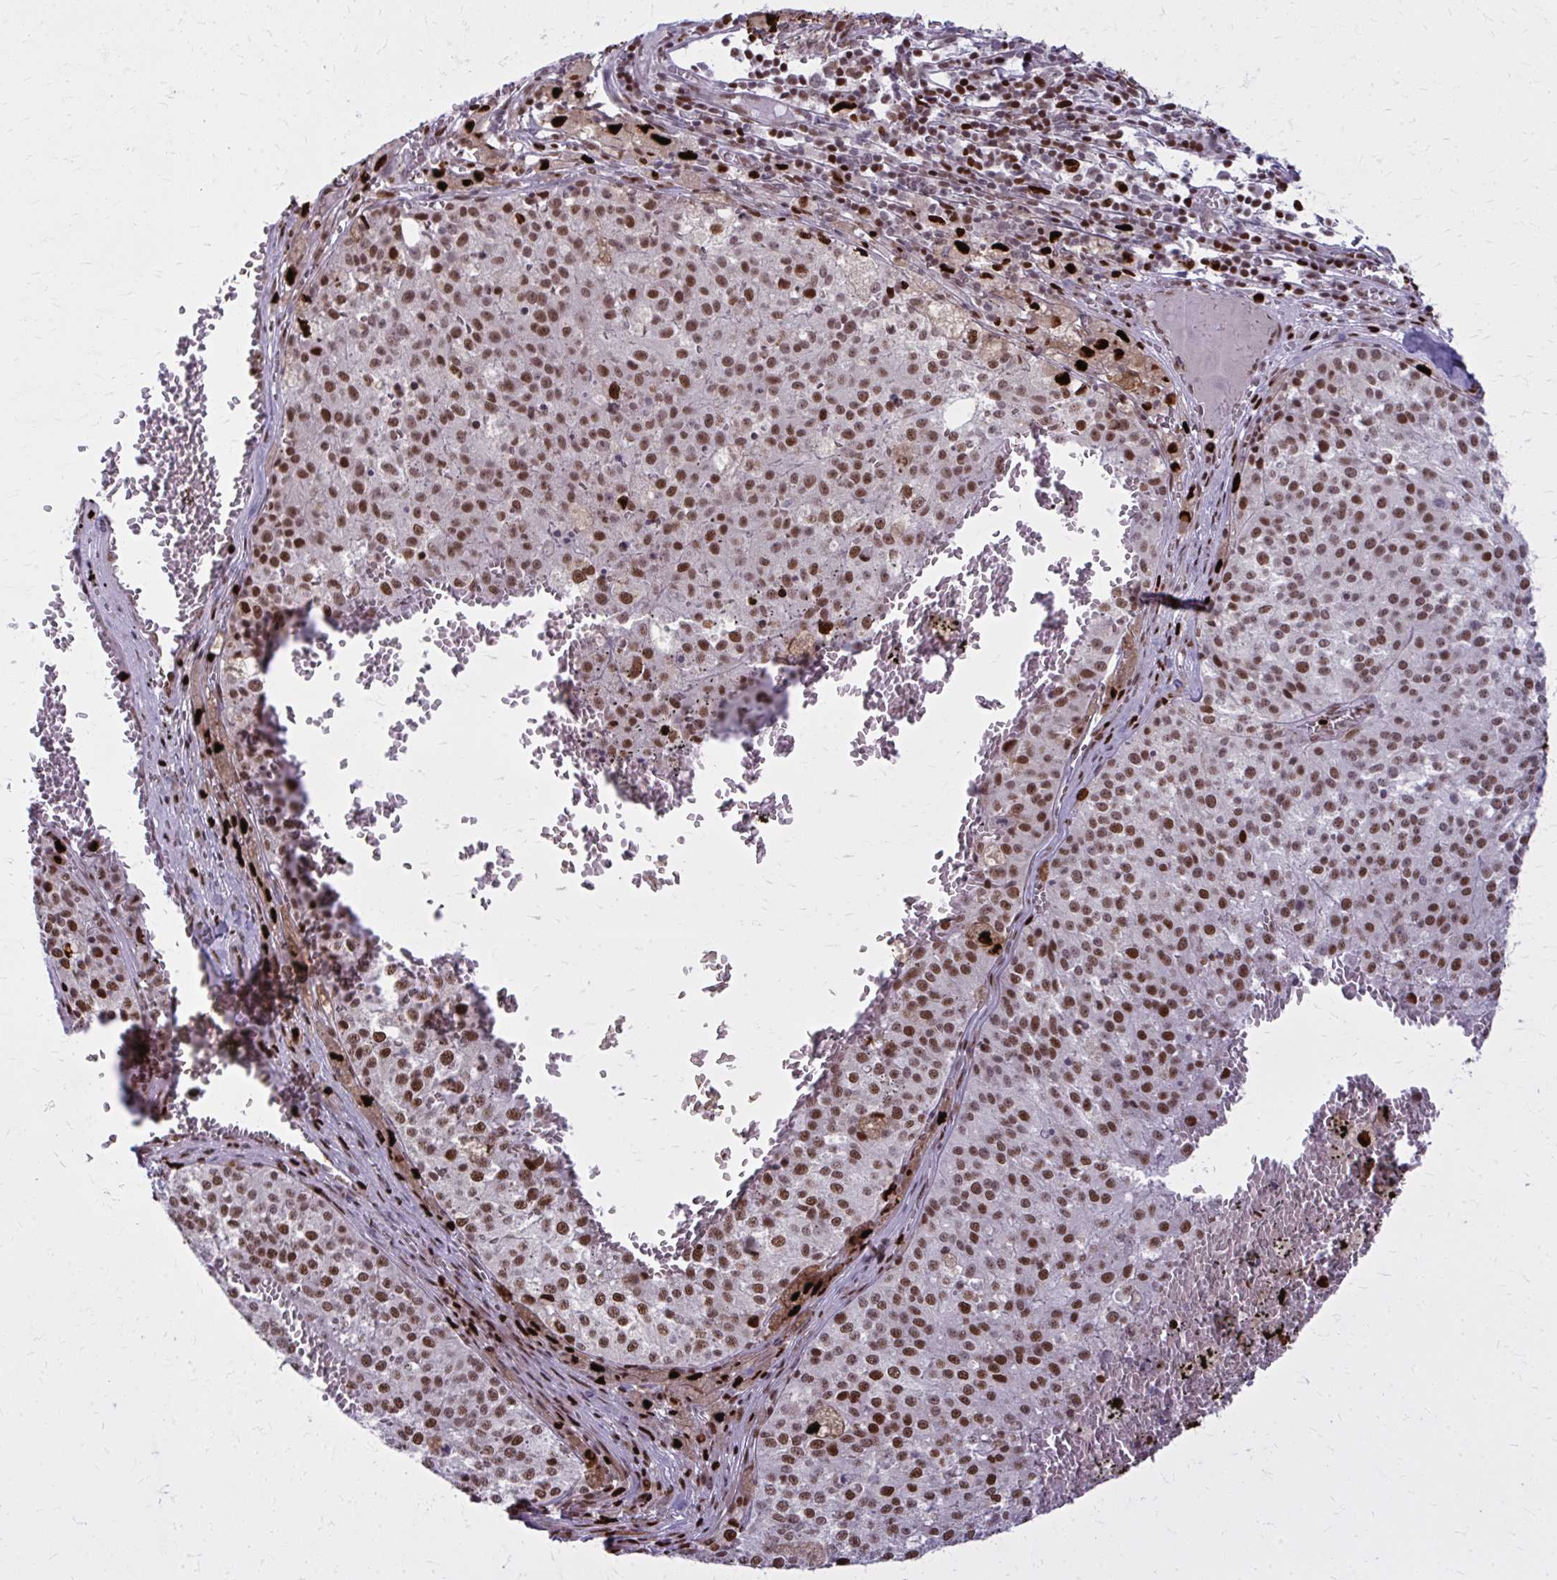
{"staining": {"intensity": "moderate", "quantity": ">75%", "location": "nuclear"}, "tissue": "melanoma", "cell_type": "Tumor cells", "image_type": "cancer", "snomed": [{"axis": "morphology", "description": "Malignant melanoma, Metastatic site"}, {"axis": "topography", "description": "Lymph node"}], "caption": "This is a histology image of immunohistochemistry (IHC) staining of melanoma, which shows moderate expression in the nuclear of tumor cells.", "gene": "ZNF559", "patient": {"sex": "female", "age": 64}}